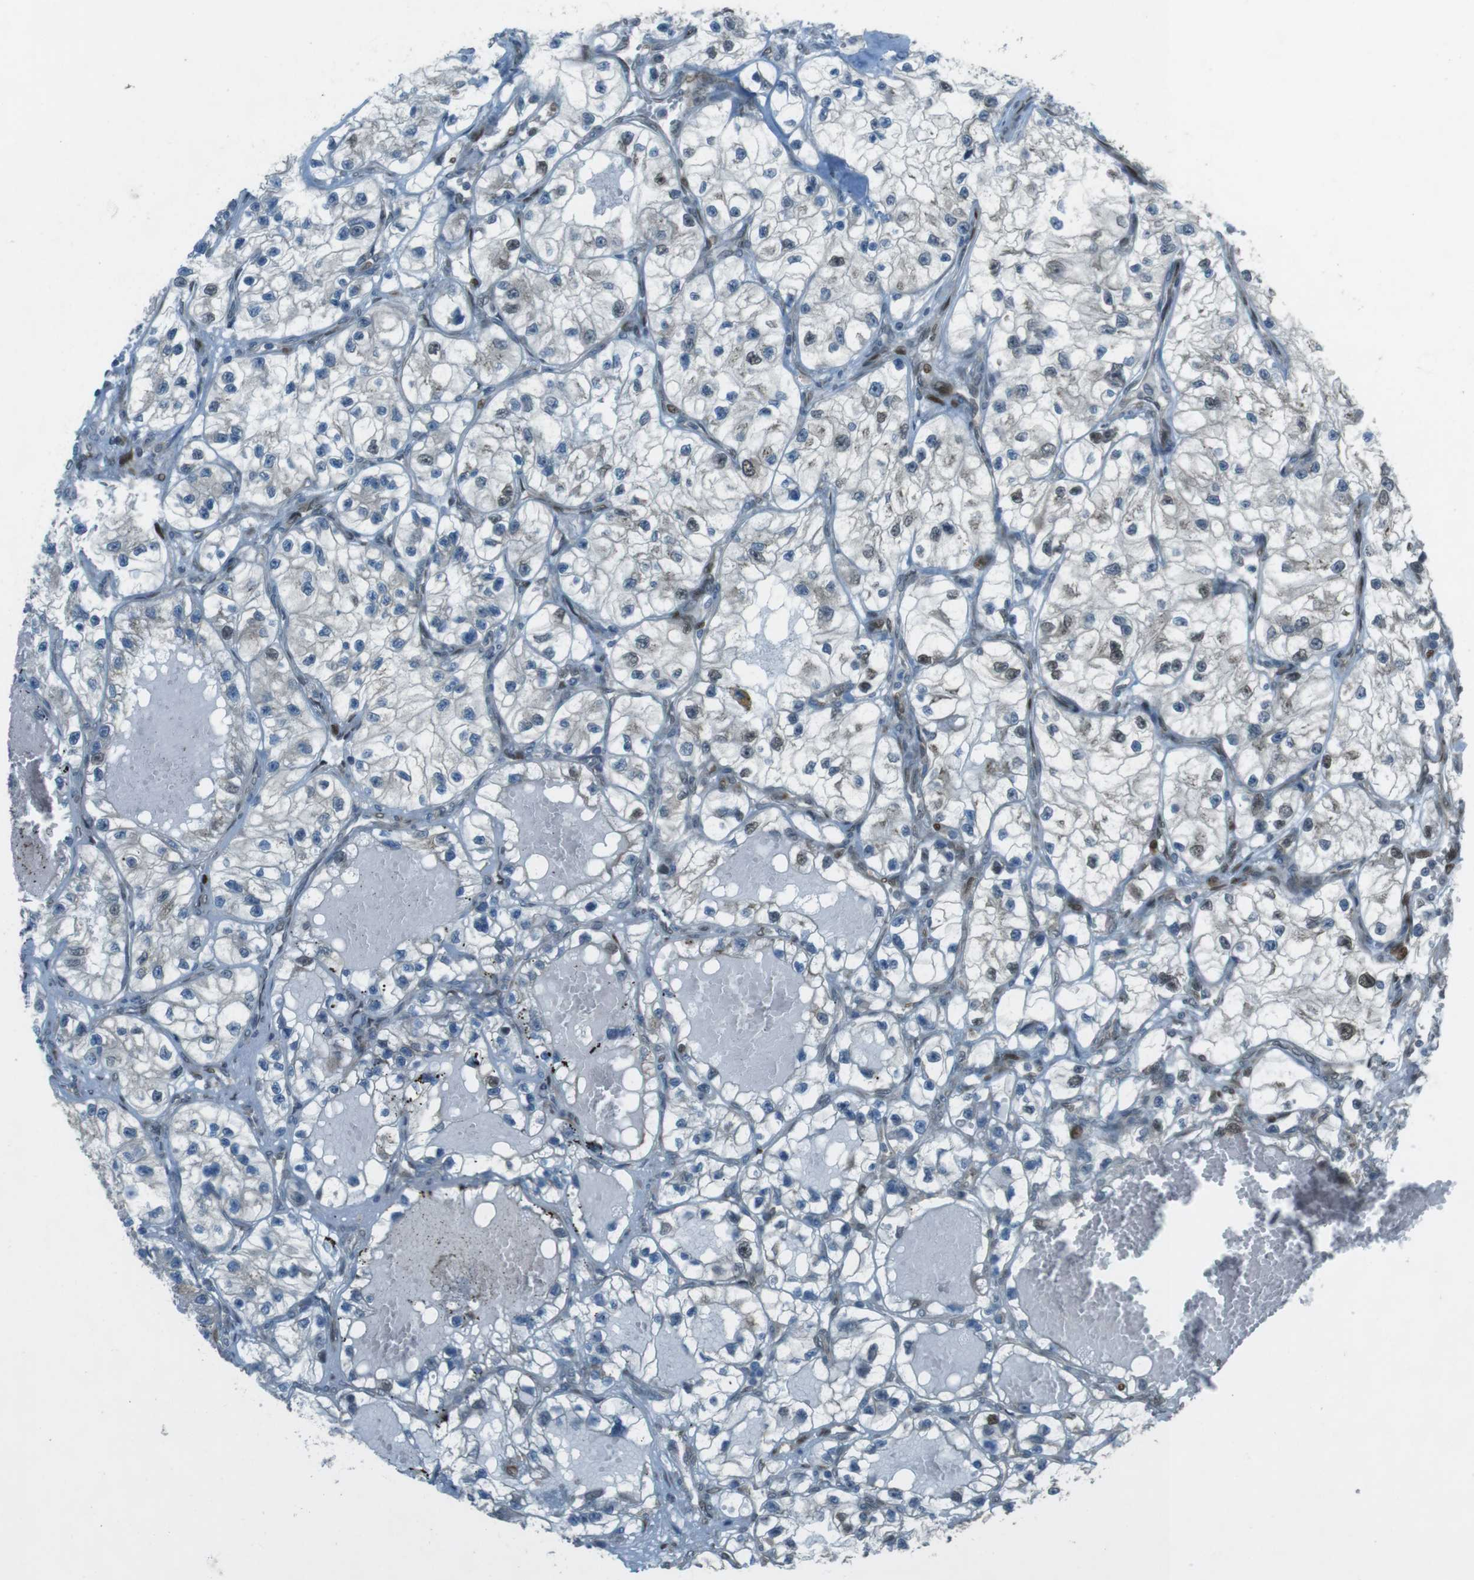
{"staining": {"intensity": "weak", "quantity": "<25%", "location": "nuclear"}, "tissue": "renal cancer", "cell_type": "Tumor cells", "image_type": "cancer", "snomed": [{"axis": "morphology", "description": "Adenocarcinoma, NOS"}, {"axis": "topography", "description": "Kidney"}], "caption": "Renal cancer (adenocarcinoma) was stained to show a protein in brown. There is no significant staining in tumor cells.", "gene": "ZNF330", "patient": {"sex": "female", "age": 57}}